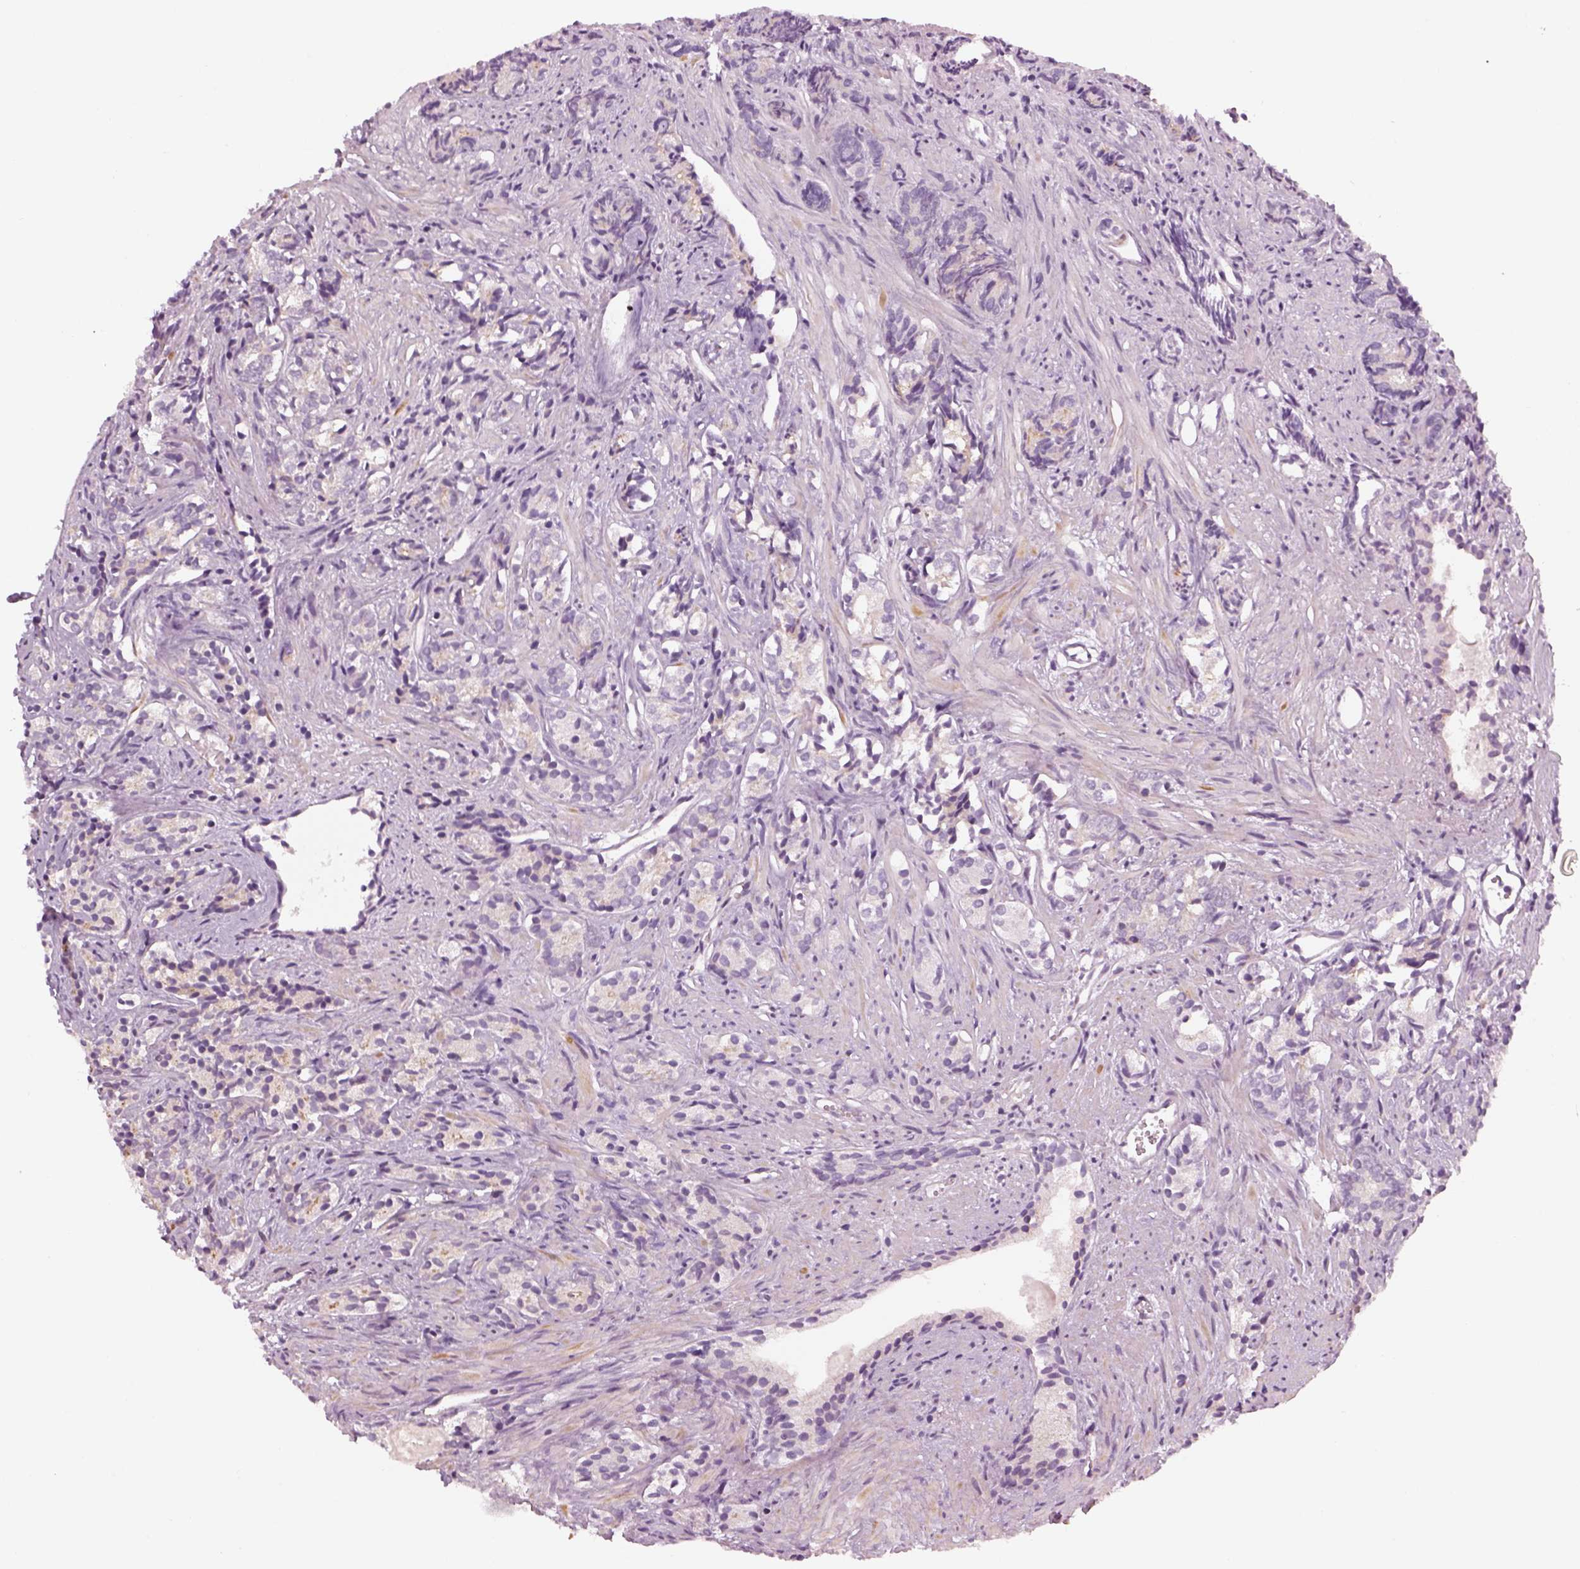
{"staining": {"intensity": "negative", "quantity": "none", "location": "none"}, "tissue": "prostate cancer", "cell_type": "Tumor cells", "image_type": "cancer", "snomed": [{"axis": "morphology", "description": "Adenocarcinoma, High grade"}, {"axis": "topography", "description": "Prostate"}], "caption": "This is a histopathology image of IHC staining of adenocarcinoma (high-grade) (prostate), which shows no staining in tumor cells.", "gene": "LRRIQ3", "patient": {"sex": "male", "age": 84}}